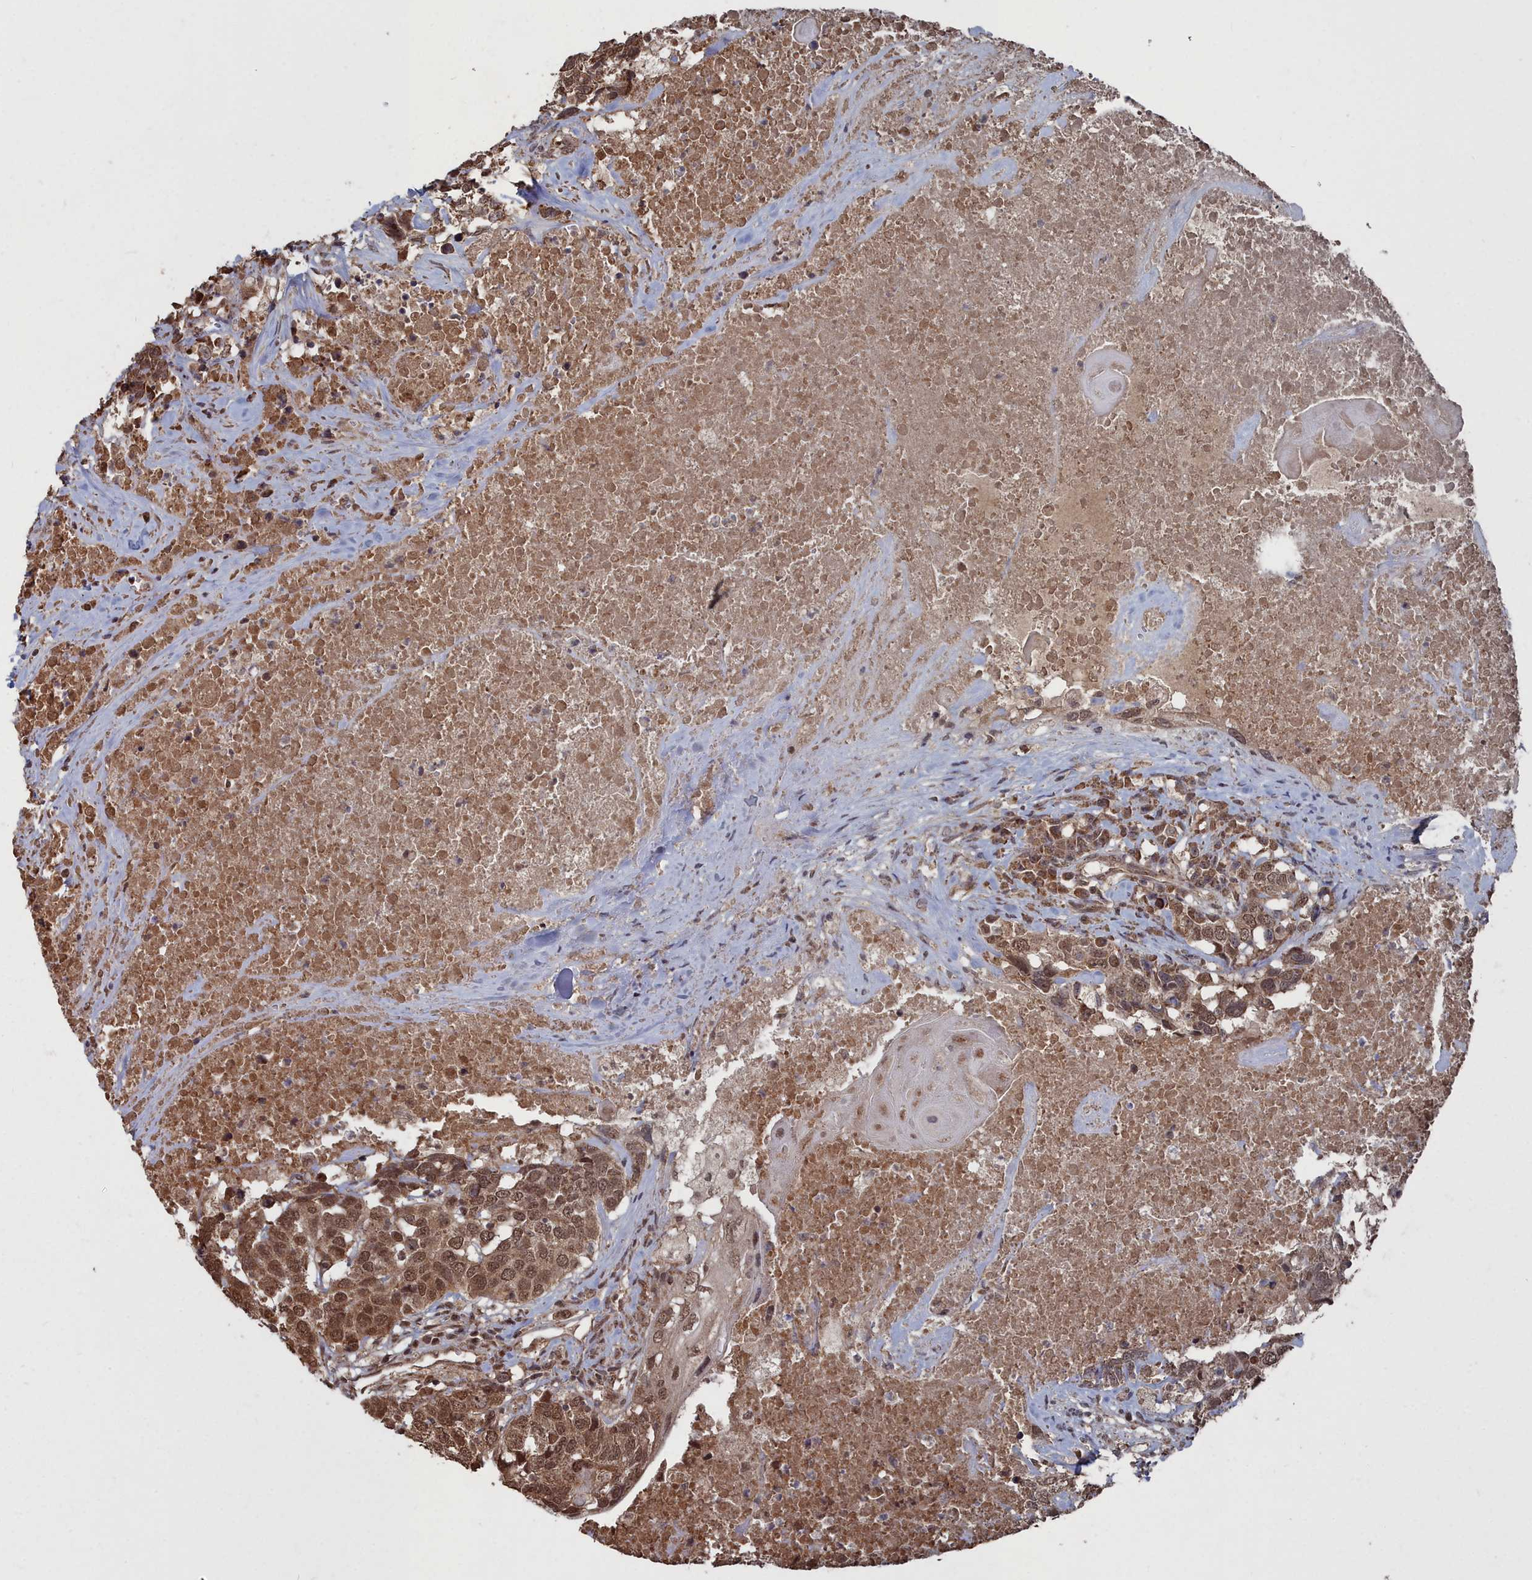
{"staining": {"intensity": "moderate", "quantity": ">75%", "location": "nuclear"}, "tissue": "head and neck cancer", "cell_type": "Tumor cells", "image_type": "cancer", "snomed": [{"axis": "morphology", "description": "Squamous cell carcinoma, NOS"}, {"axis": "topography", "description": "Head-Neck"}], "caption": "Head and neck cancer (squamous cell carcinoma) stained with a brown dye displays moderate nuclear positive expression in about >75% of tumor cells.", "gene": "CCNP", "patient": {"sex": "male", "age": 66}}